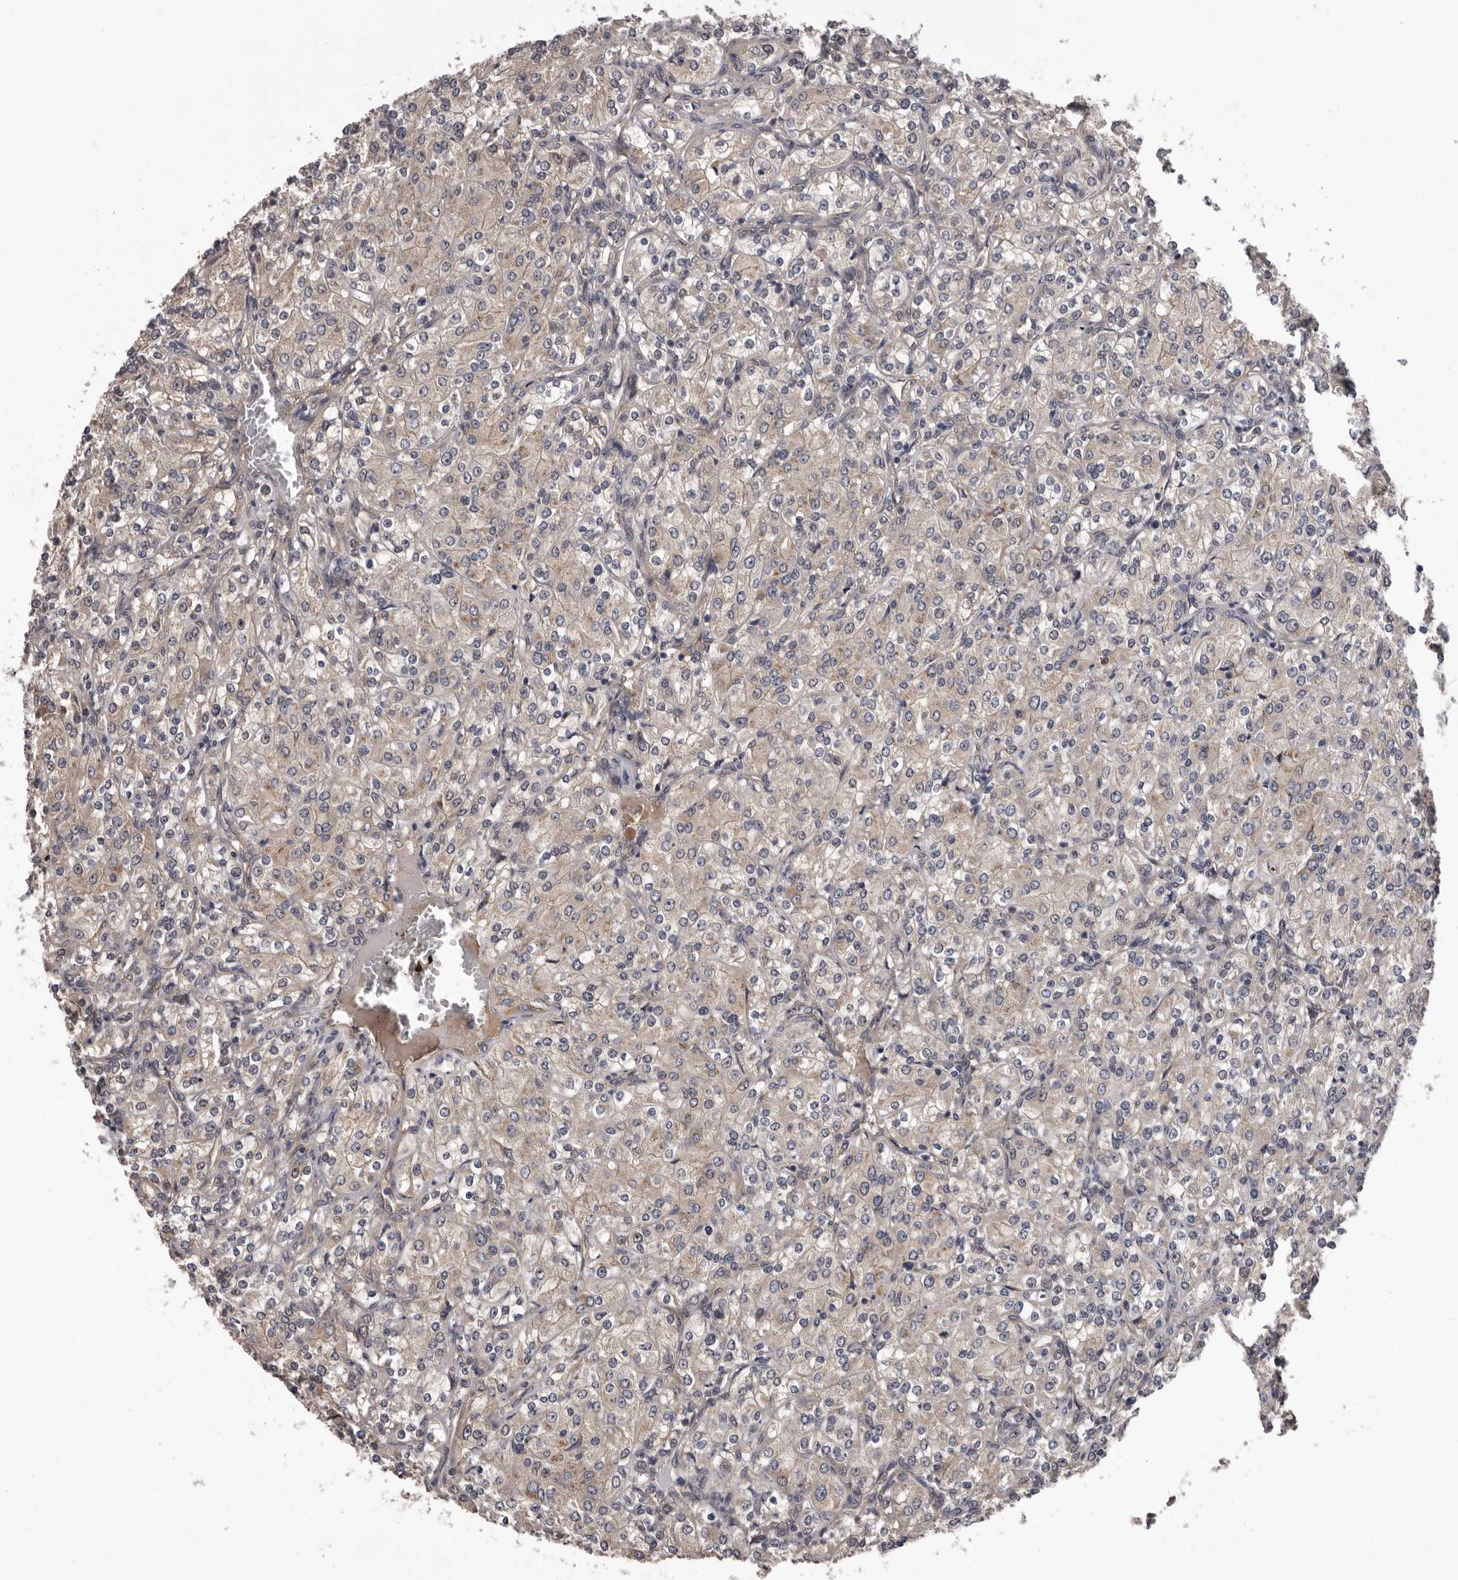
{"staining": {"intensity": "negative", "quantity": "none", "location": "none"}, "tissue": "renal cancer", "cell_type": "Tumor cells", "image_type": "cancer", "snomed": [{"axis": "morphology", "description": "Adenocarcinoma, NOS"}, {"axis": "topography", "description": "Kidney"}], "caption": "Immunohistochemistry photomicrograph of human renal adenocarcinoma stained for a protein (brown), which reveals no staining in tumor cells. Nuclei are stained in blue.", "gene": "PRKD1", "patient": {"sex": "male", "age": 77}}